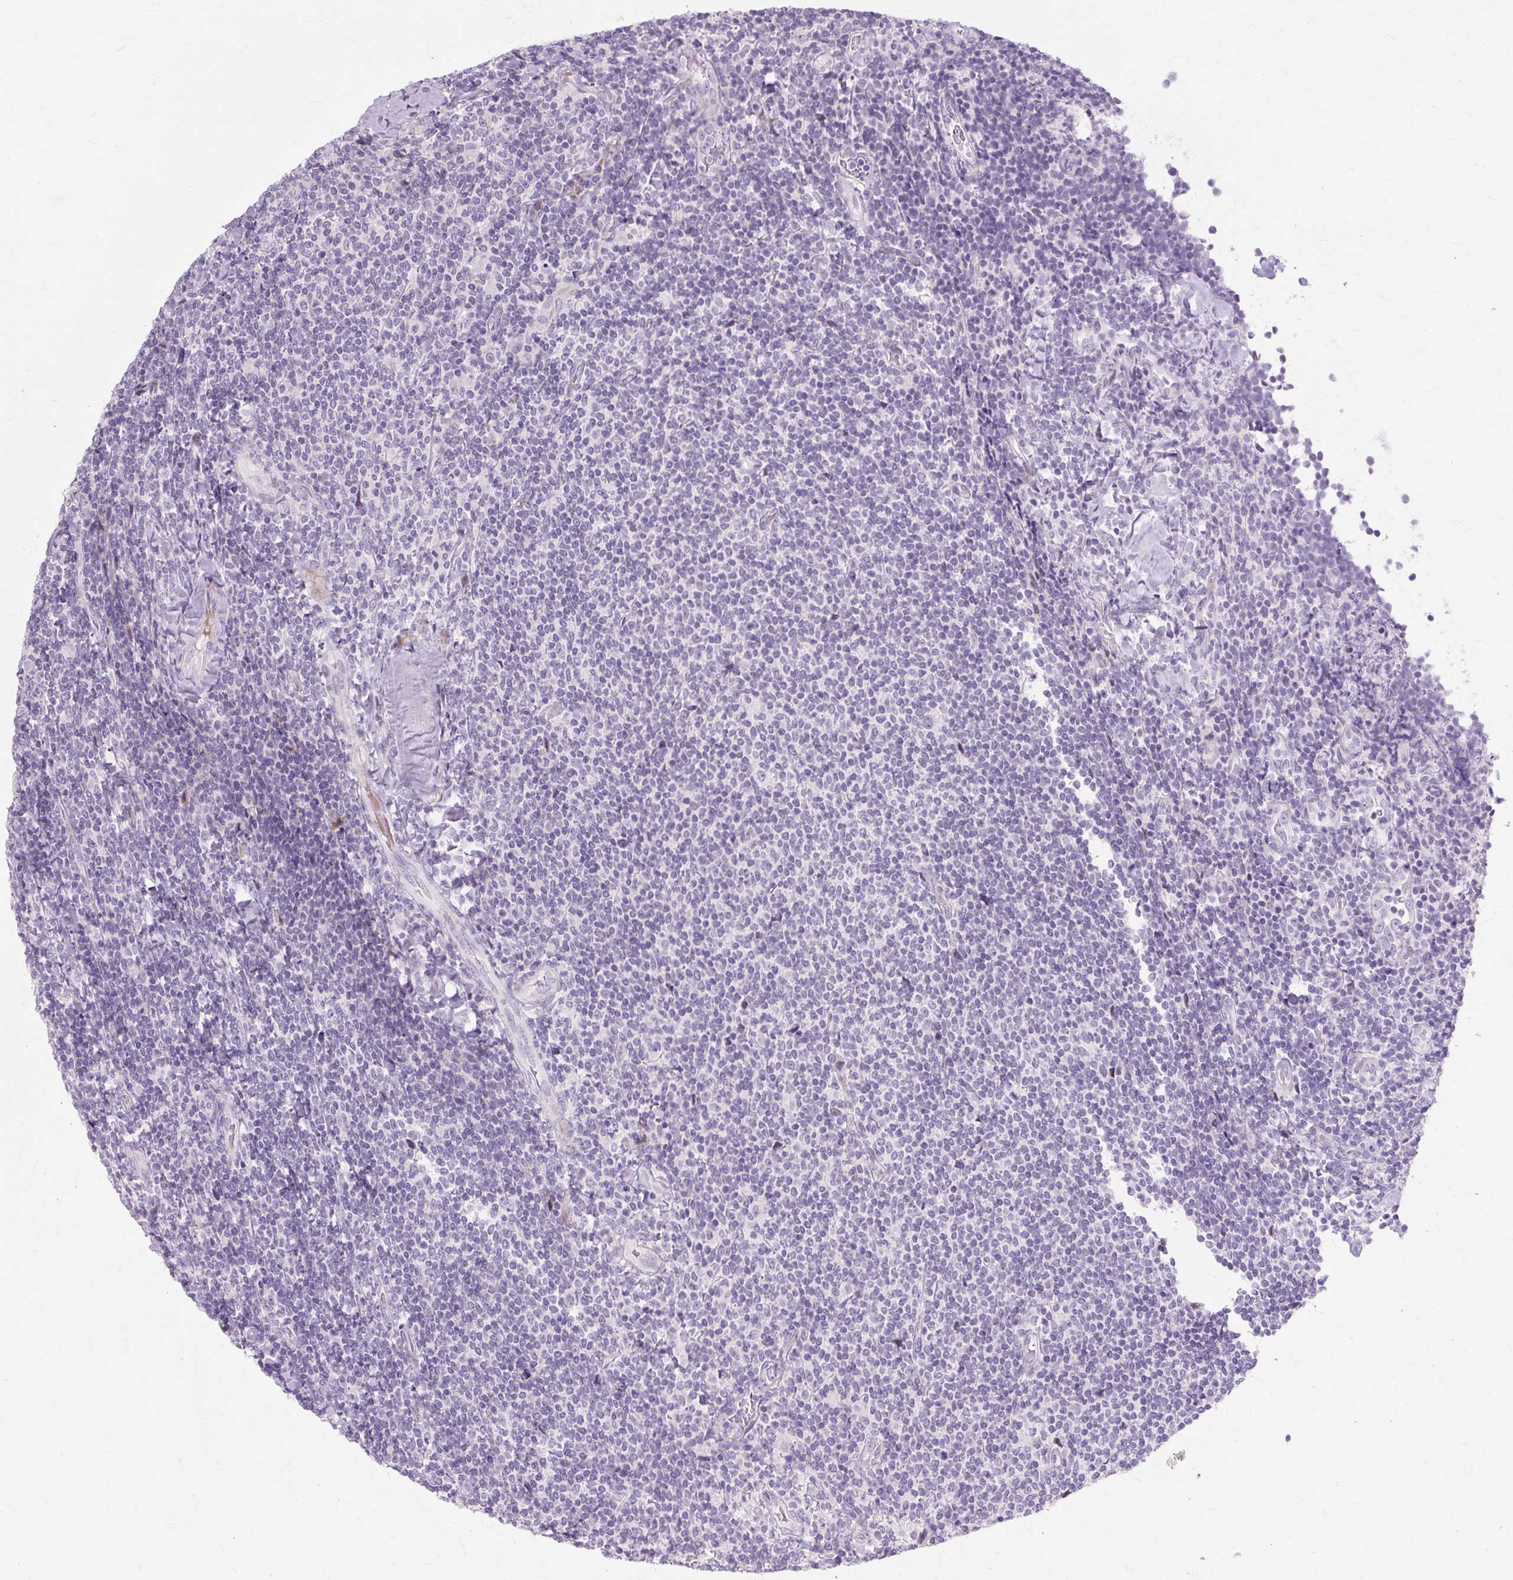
{"staining": {"intensity": "negative", "quantity": "none", "location": "none"}, "tissue": "lymphoma", "cell_type": "Tumor cells", "image_type": "cancer", "snomed": [{"axis": "morphology", "description": "Malignant lymphoma, non-Hodgkin's type, Low grade"}, {"axis": "topography", "description": "Lymph node"}], "caption": "The histopathology image reveals no significant expression in tumor cells of malignant lymphoma, non-Hodgkin's type (low-grade). (Immunohistochemistry (ihc), brightfield microscopy, high magnification).", "gene": "IRX2", "patient": {"sex": "male", "age": 52}}